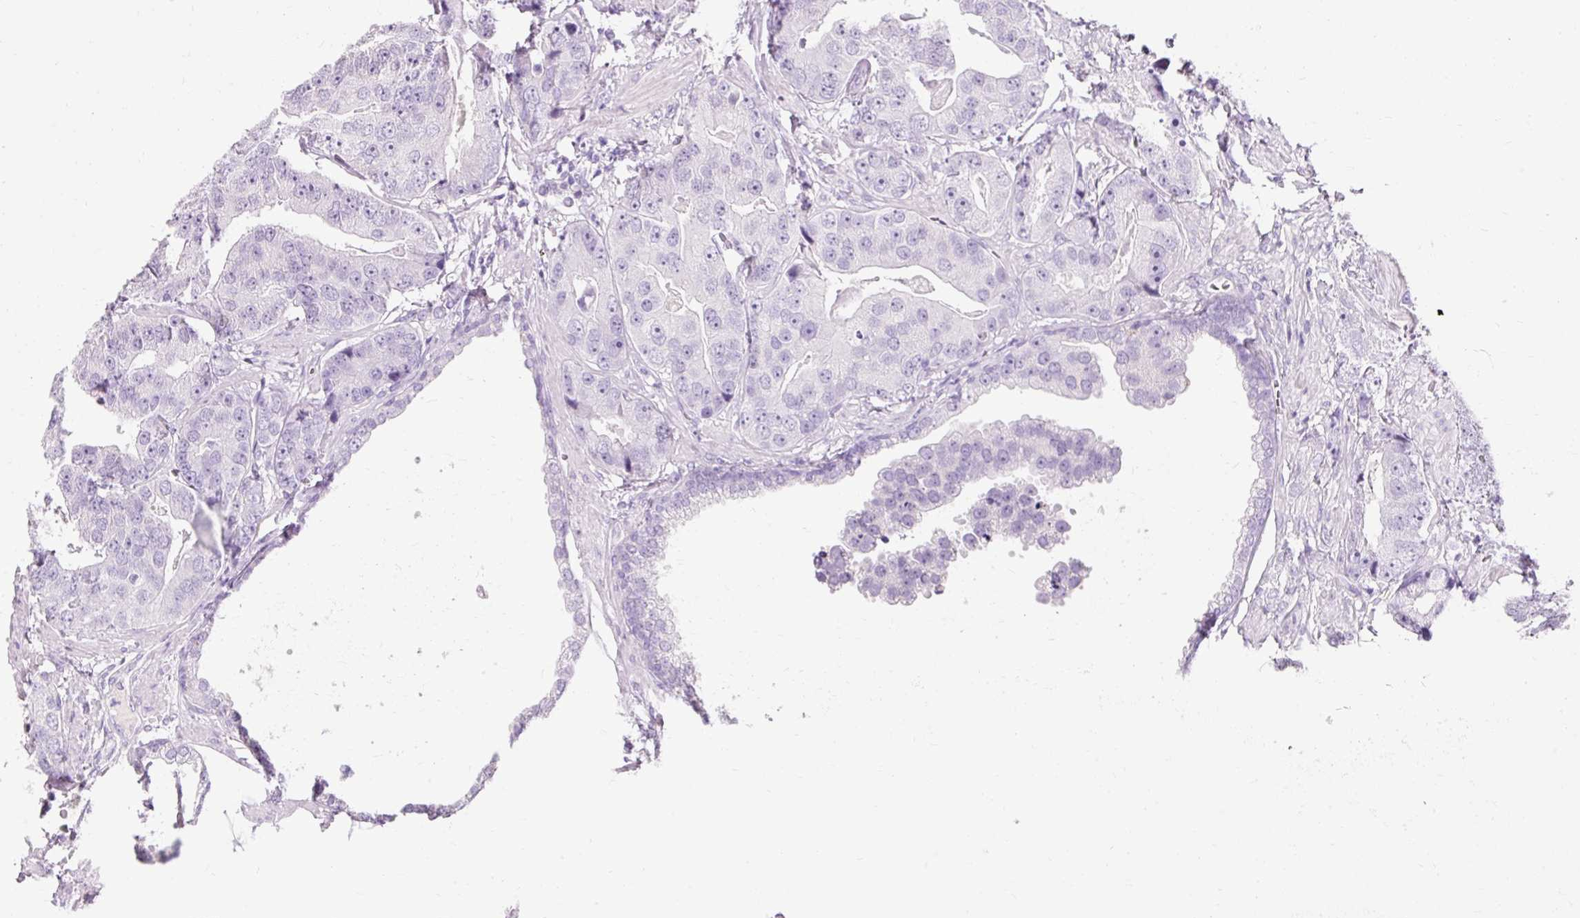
{"staining": {"intensity": "negative", "quantity": "none", "location": "none"}, "tissue": "prostate cancer", "cell_type": "Tumor cells", "image_type": "cancer", "snomed": [{"axis": "morphology", "description": "Adenocarcinoma, High grade"}, {"axis": "topography", "description": "Prostate"}], "caption": "This is an IHC image of prostate cancer (high-grade adenocarcinoma). There is no positivity in tumor cells.", "gene": "TMEM213", "patient": {"sex": "male", "age": 71}}